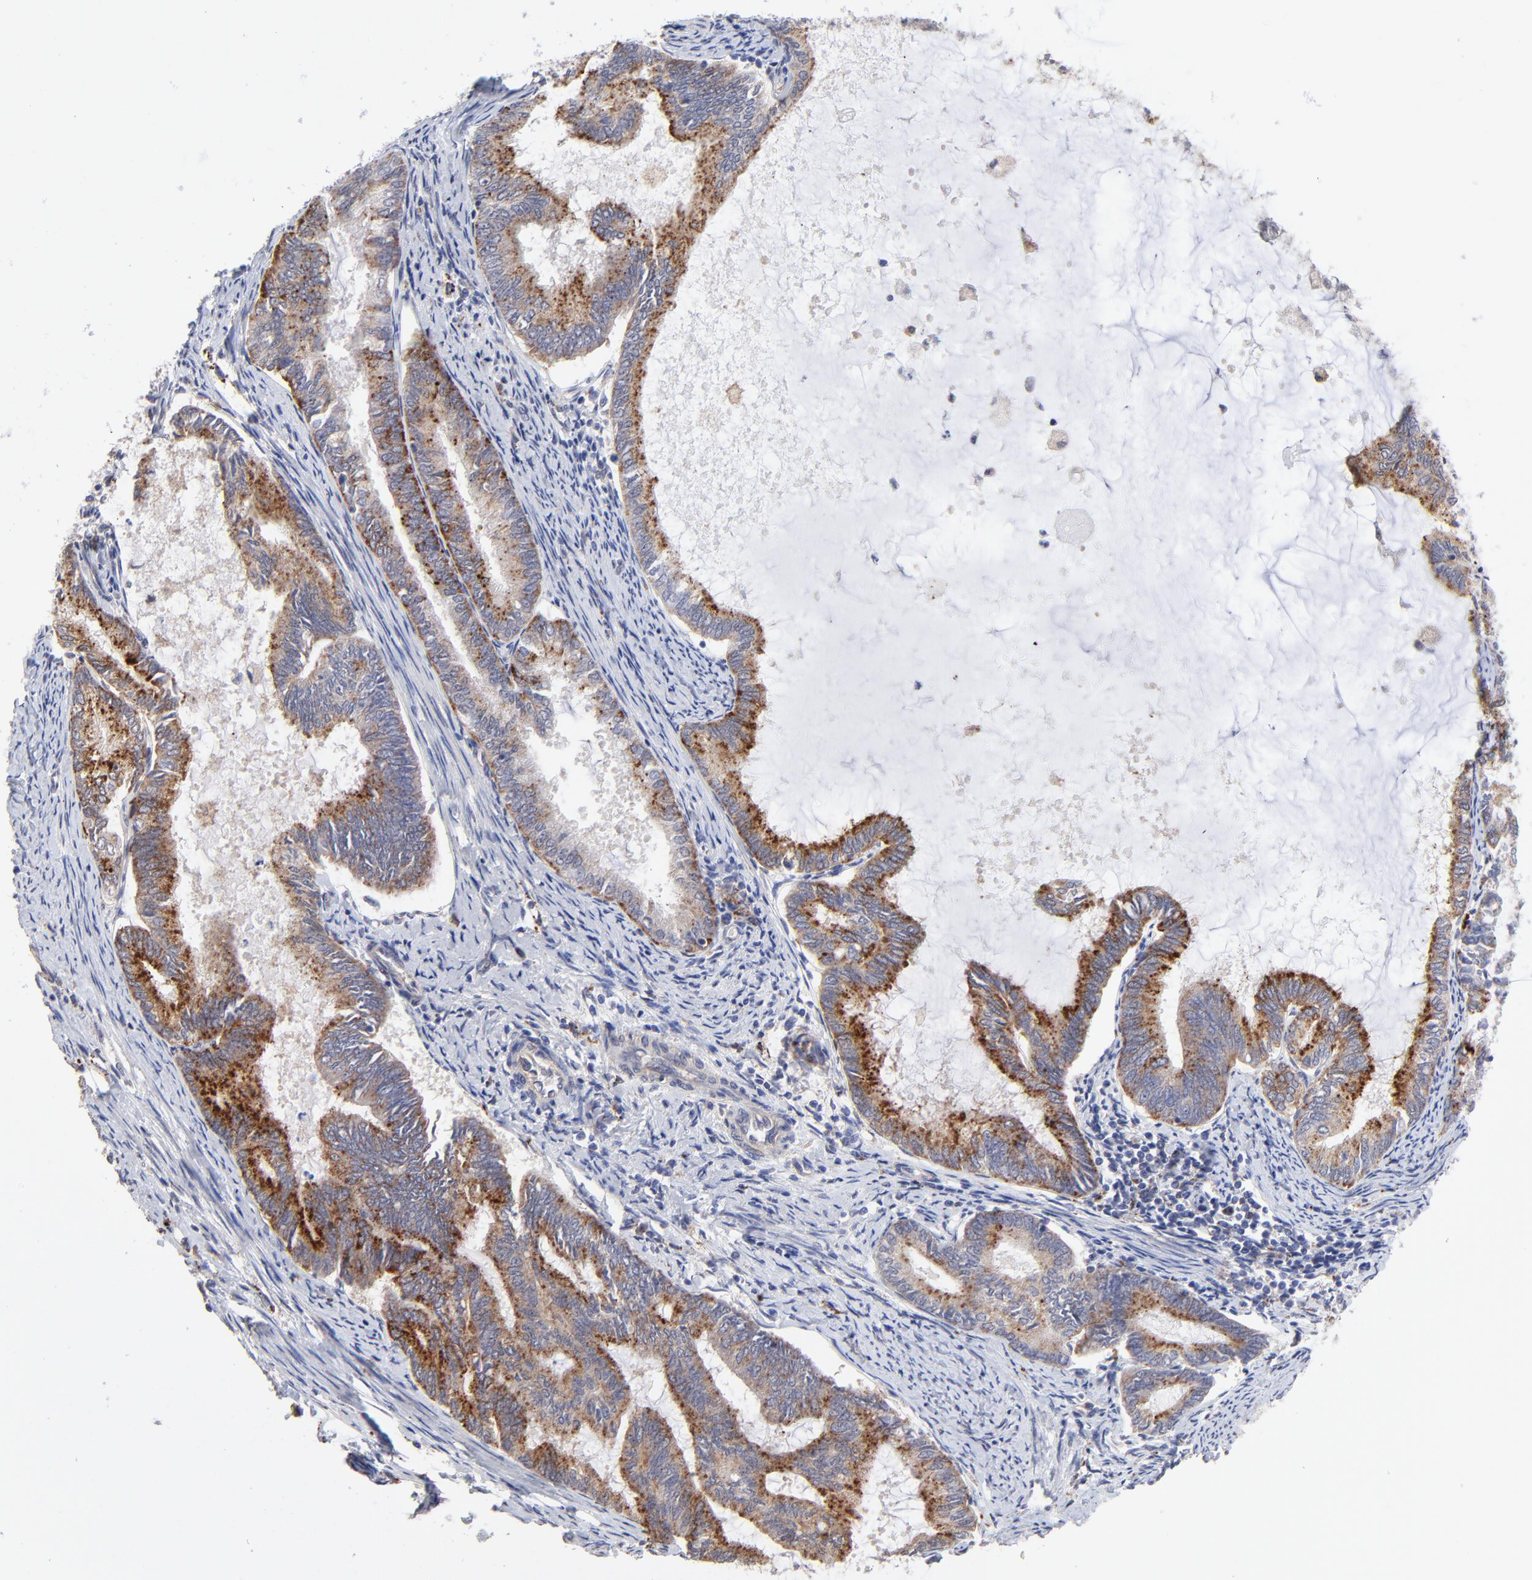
{"staining": {"intensity": "moderate", "quantity": "25%-75%", "location": "cytoplasmic/membranous"}, "tissue": "endometrial cancer", "cell_type": "Tumor cells", "image_type": "cancer", "snomed": [{"axis": "morphology", "description": "Adenocarcinoma, NOS"}, {"axis": "topography", "description": "Endometrium"}], "caption": "The immunohistochemical stain labels moderate cytoplasmic/membranous positivity in tumor cells of endometrial adenocarcinoma tissue.", "gene": "PDE4B", "patient": {"sex": "female", "age": 86}}